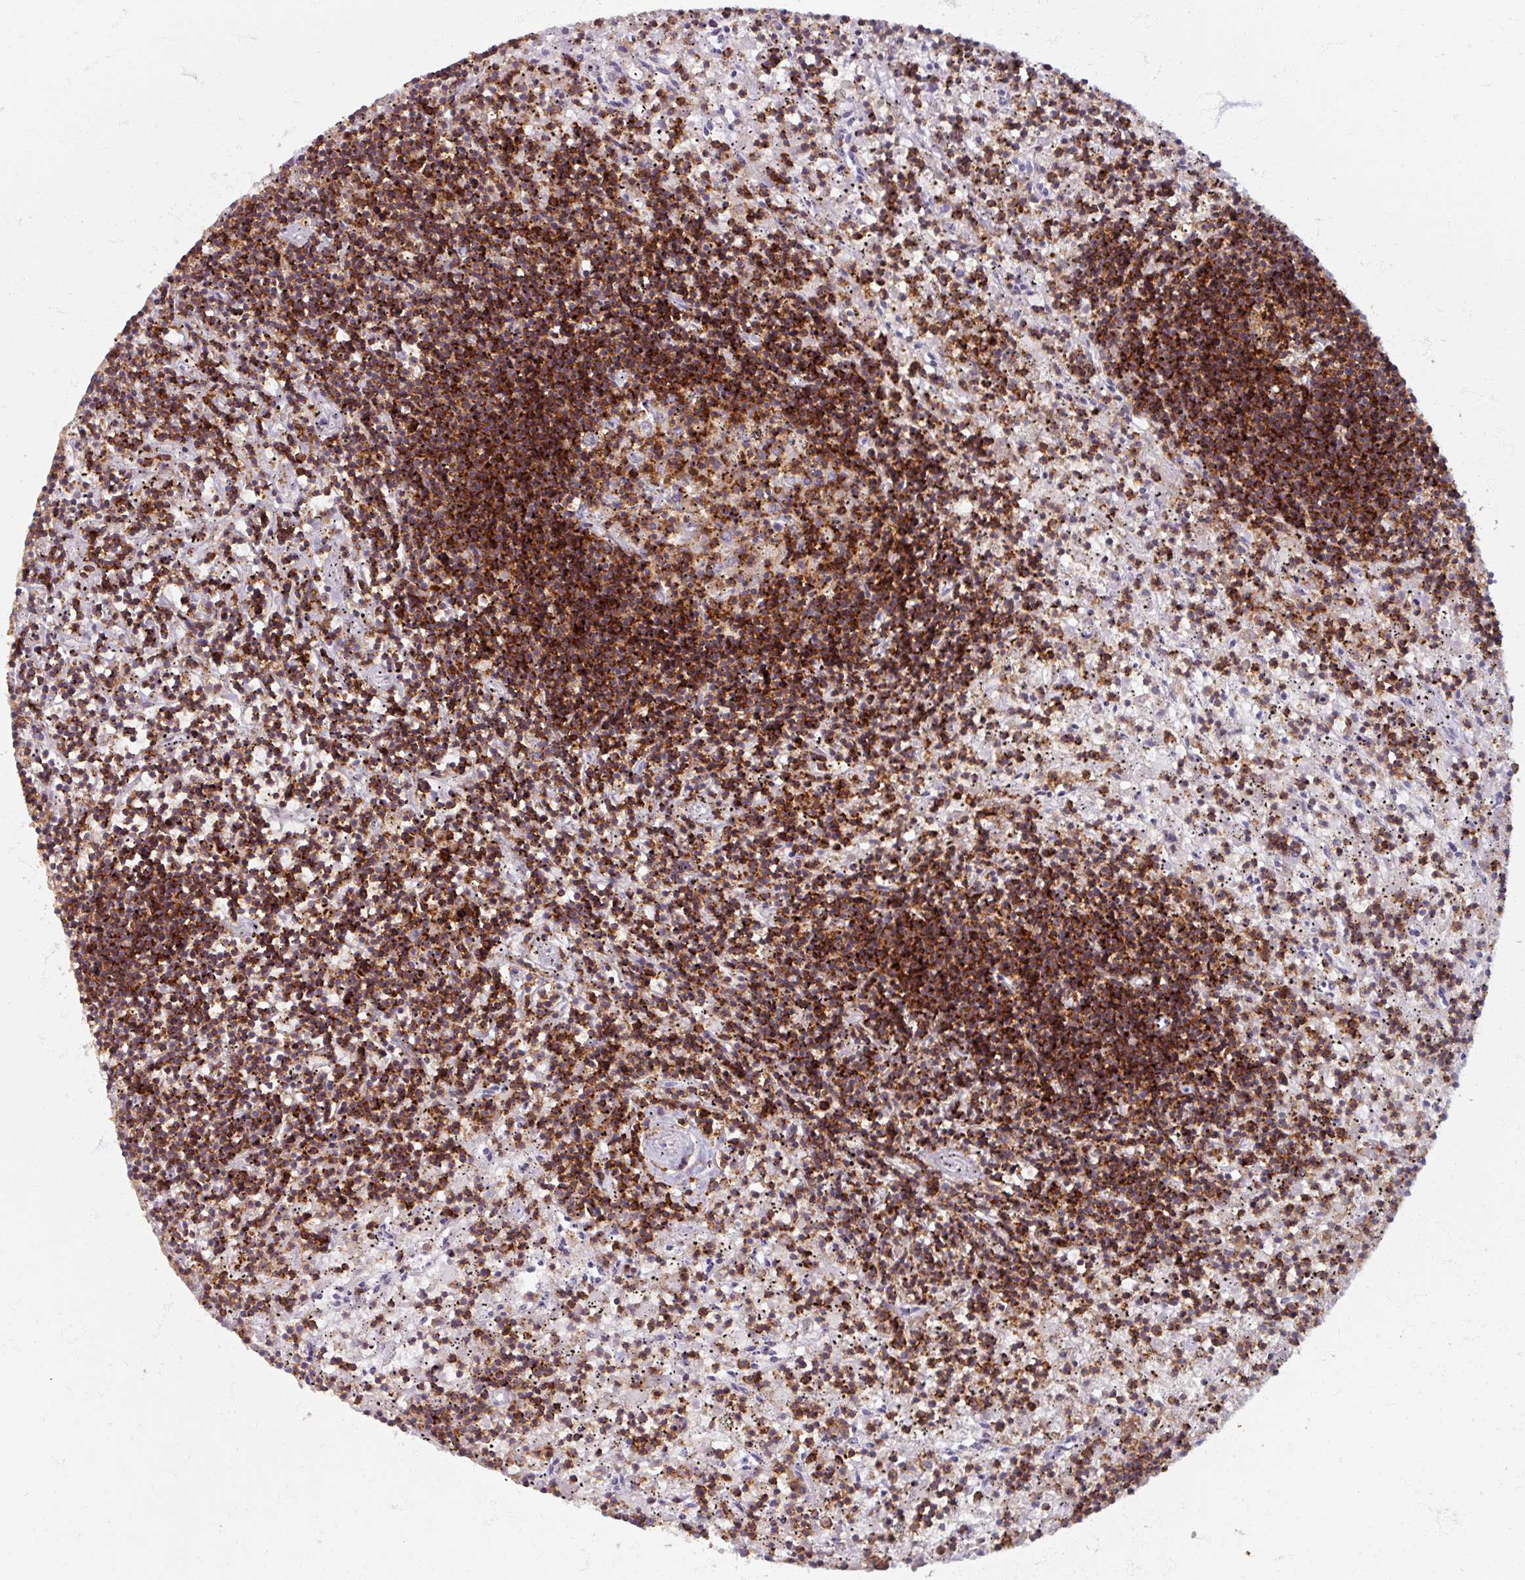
{"staining": {"intensity": "strong", "quantity": ">75%", "location": "cytoplasmic/membranous"}, "tissue": "lymphoma", "cell_type": "Tumor cells", "image_type": "cancer", "snomed": [{"axis": "morphology", "description": "Malignant lymphoma, non-Hodgkin's type, Low grade"}, {"axis": "topography", "description": "Spleen"}], "caption": "Immunohistochemical staining of lymphoma reveals high levels of strong cytoplasmic/membranous protein staining in about >75% of tumor cells.", "gene": "PTPRC", "patient": {"sex": "male", "age": 76}}